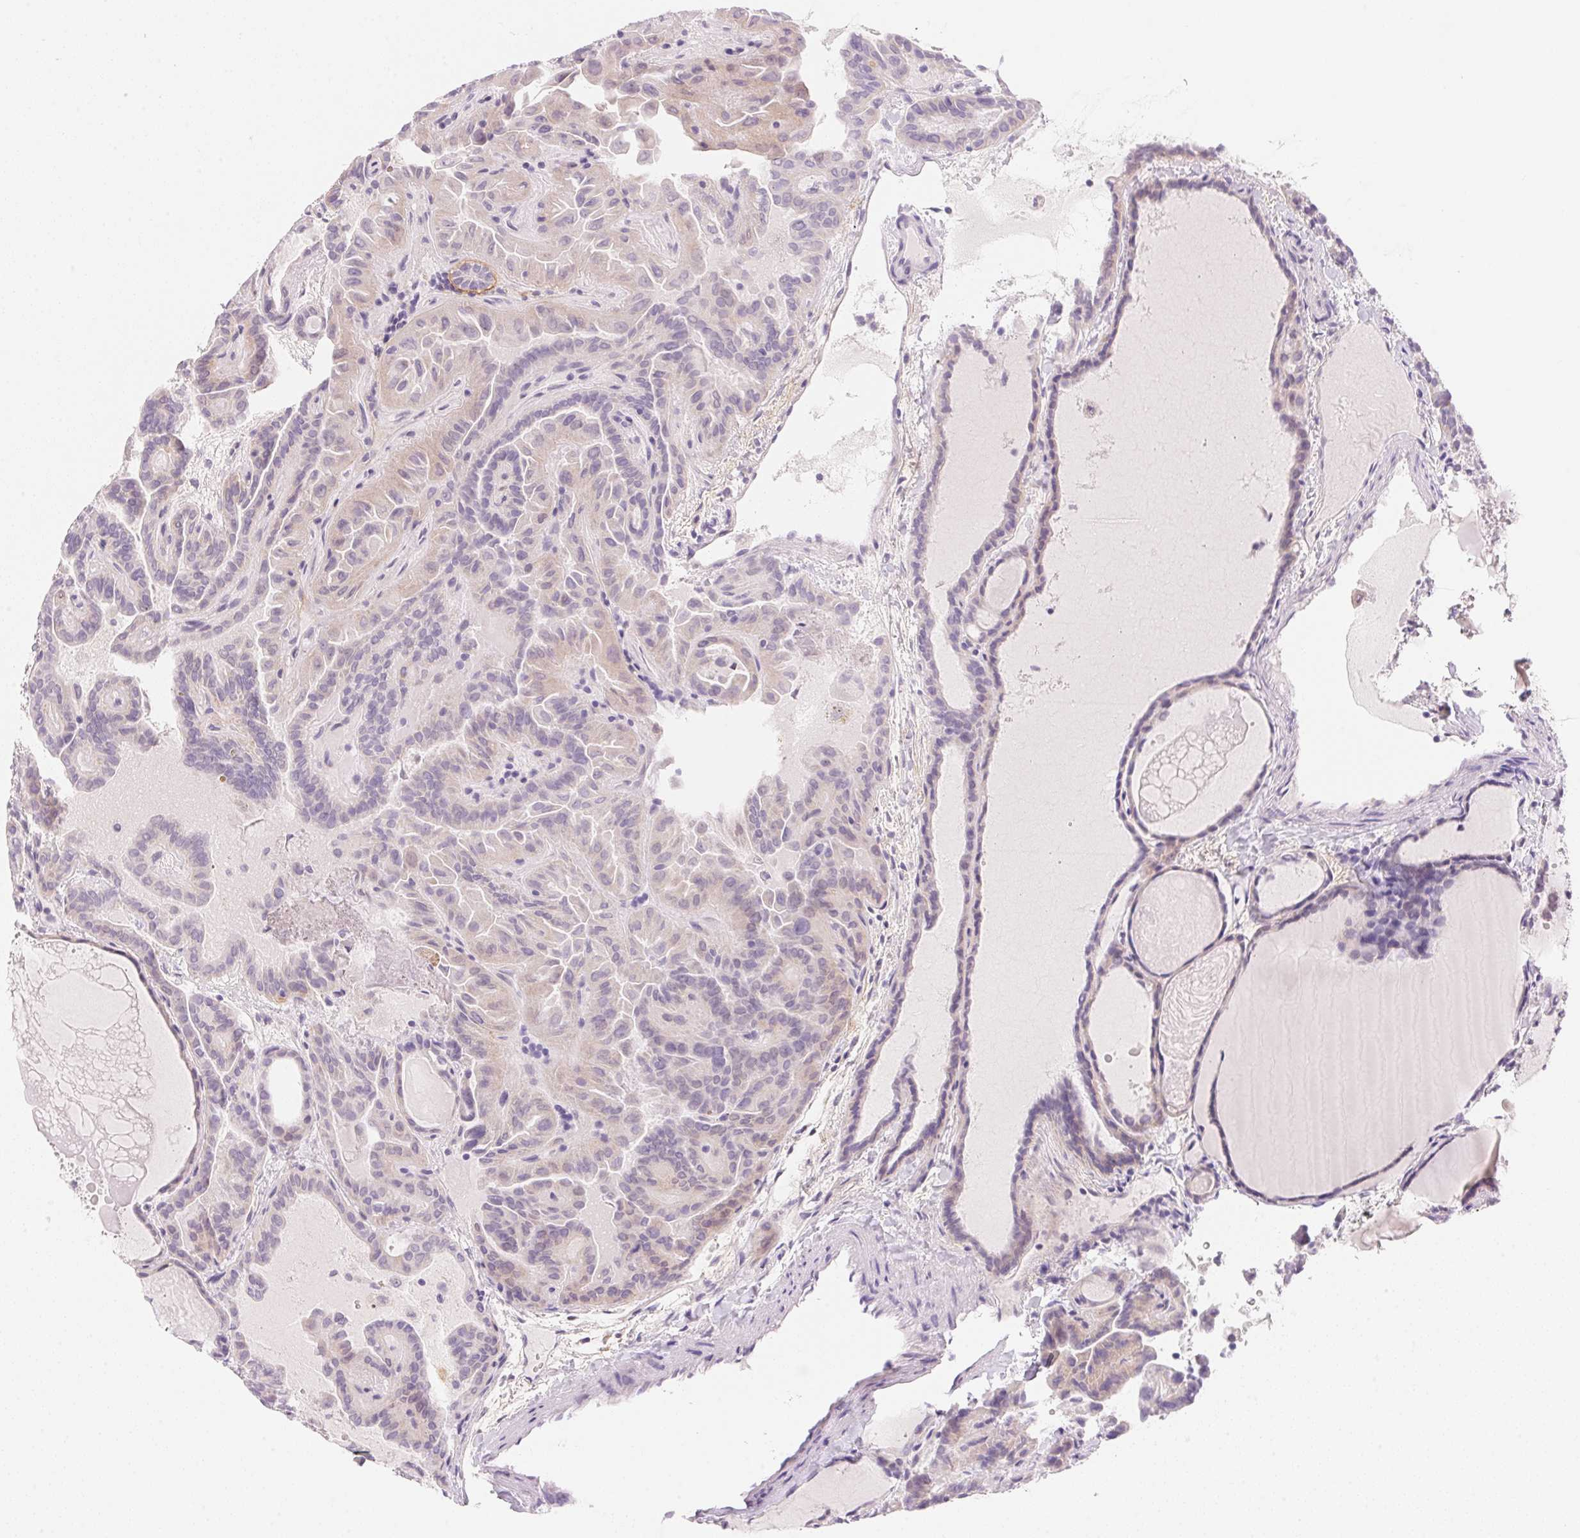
{"staining": {"intensity": "weak", "quantity": "<25%", "location": "cytoplasmic/membranous"}, "tissue": "thyroid cancer", "cell_type": "Tumor cells", "image_type": "cancer", "snomed": [{"axis": "morphology", "description": "Papillary adenocarcinoma, NOS"}, {"axis": "topography", "description": "Thyroid gland"}], "caption": "Immunohistochemistry histopathology image of human thyroid cancer stained for a protein (brown), which reveals no positivity in tumor cells.", "gene": "TEKT1", "patient": {"sex": "female", "age": 46}}